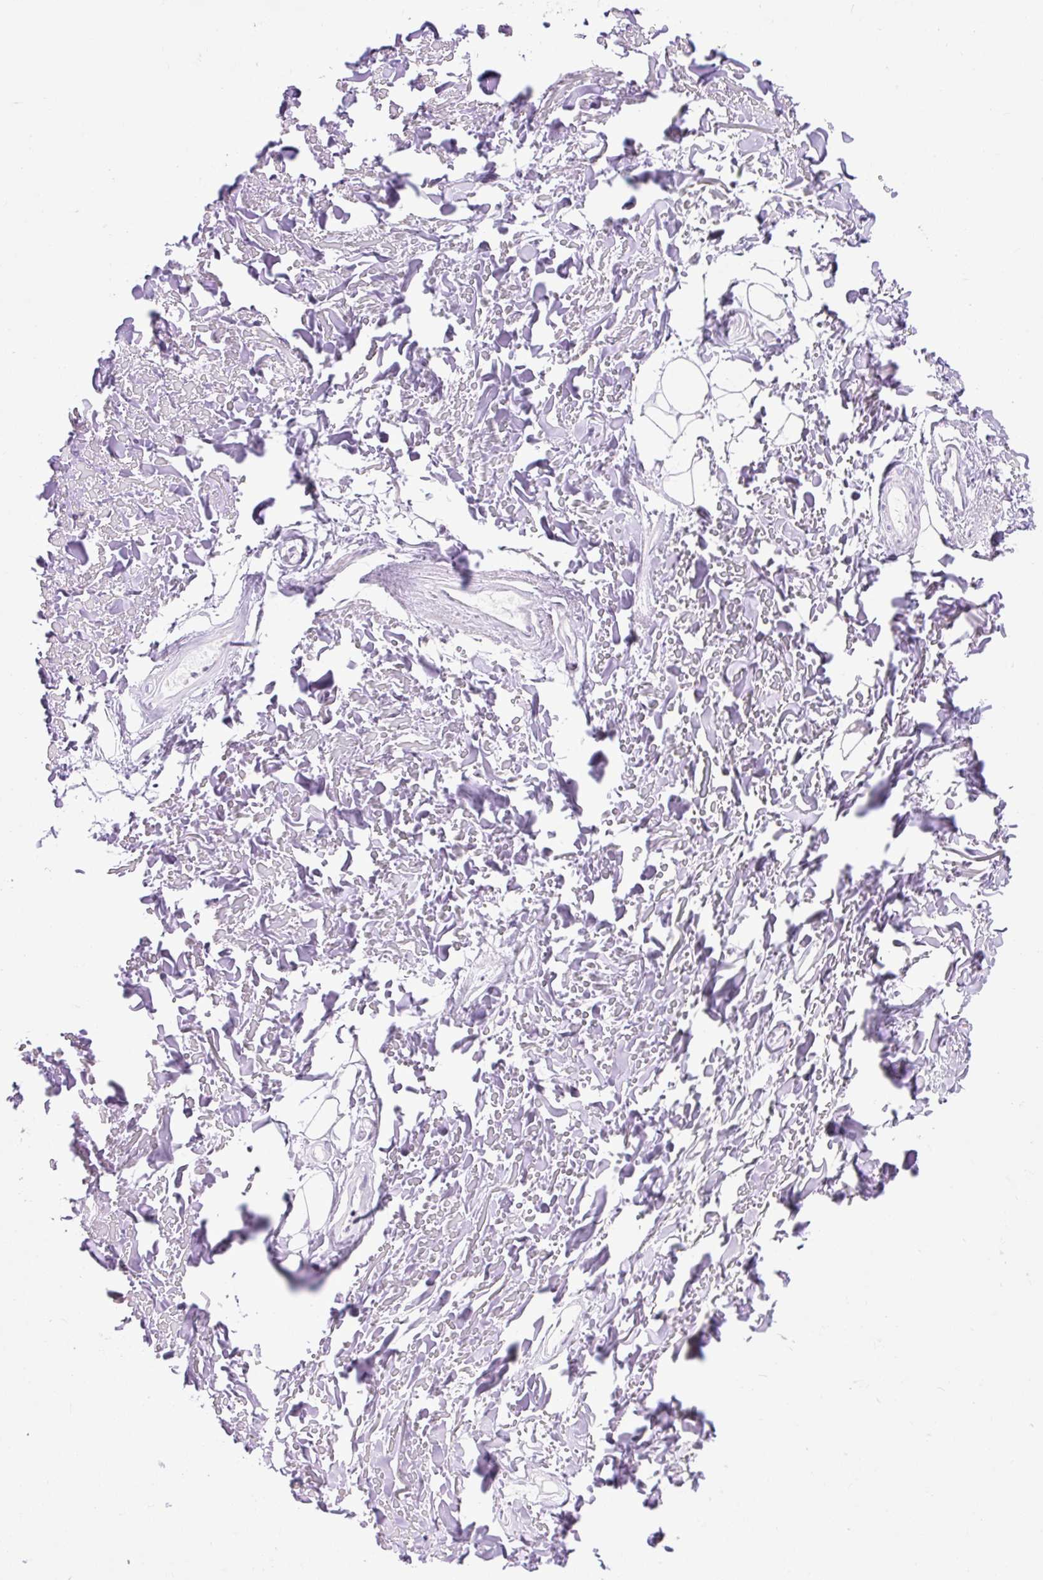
{"staining": {"intensity": "negative", "quantity": "none", "location": "none"}, "tissue": "adipose tissue", "cell_type": "Adipocytes", "image_type": "normal", "snomed": [{"axis": "morphology", "description": "Normal tissue, NOS"}, {"axis": "topography", "description": "Cartilage tissue"}], "caption": "DAB immunohistochemical staining of normal human adipose tissue displays no significant positivity in adipocytes. (DAB (3,3'-diaminobenzidine) immunohistochemistry (IHC), high magnification).", "gene": "KRT12", "patient": {"sex": "male", "age": 57}}